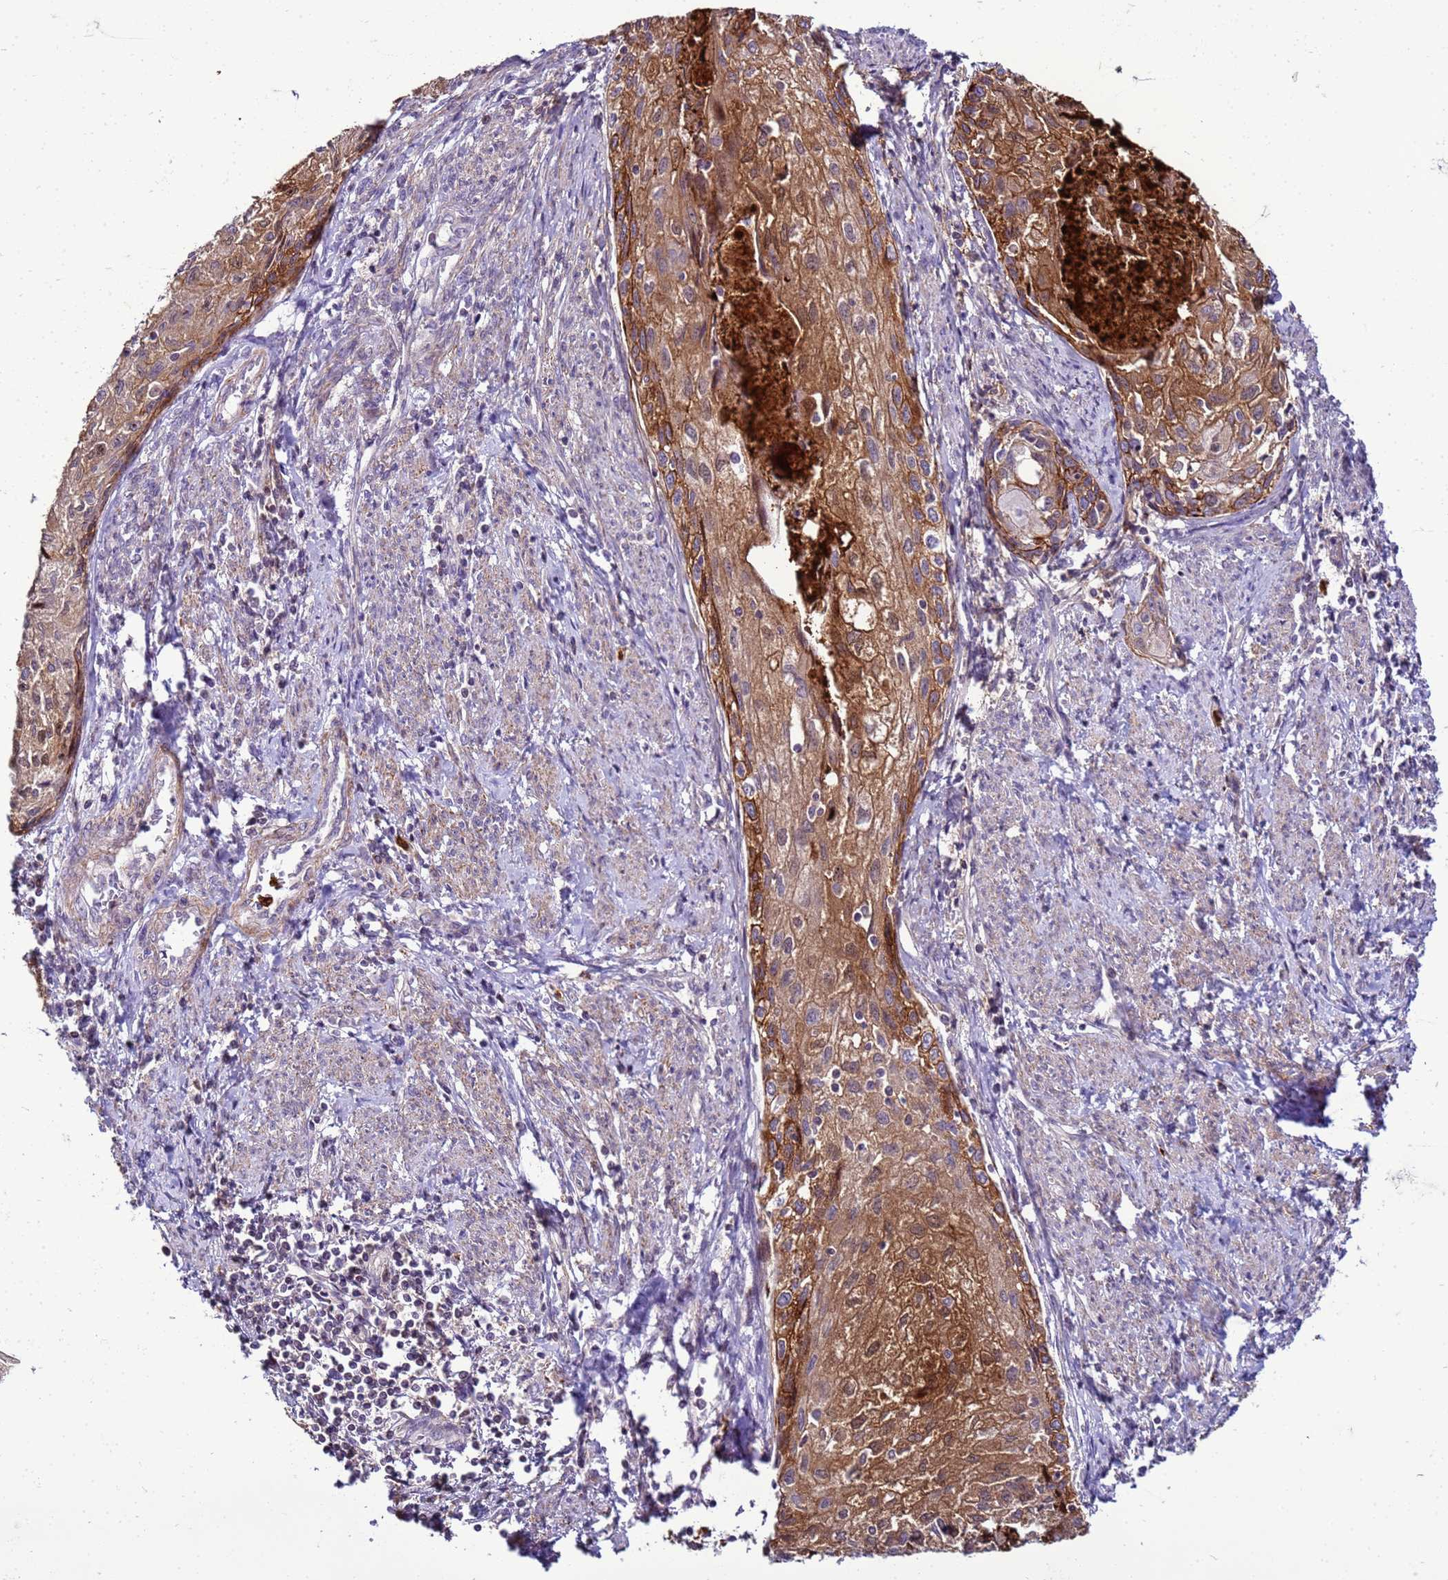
{"staining": {"intensity": "strong", "quantity": ">75%", "location": "cytoplasmic/membranous,nuclear"}, "tissue": "cervical cancer", "cell_type": "Tumor cells", "image_type": "cancer", "snomed": [{"axis": "morphology", "description": "Squamous cell carcinoma, NOS"}, {"axis": "topography", "description": "Cervix"}], "caption": "A micrograph of human squamous cell carcinoma (cervical) stained for a protein shows strong cytoplasmic/membranous and nuclear brown staining in tumor cells. (DAB (3,3'-diaminobenzidine) = brown stain, brightfield microscopy at high magnification).", "gene": "VPS4B", "patient": {"sex": "female", "age": 67}}